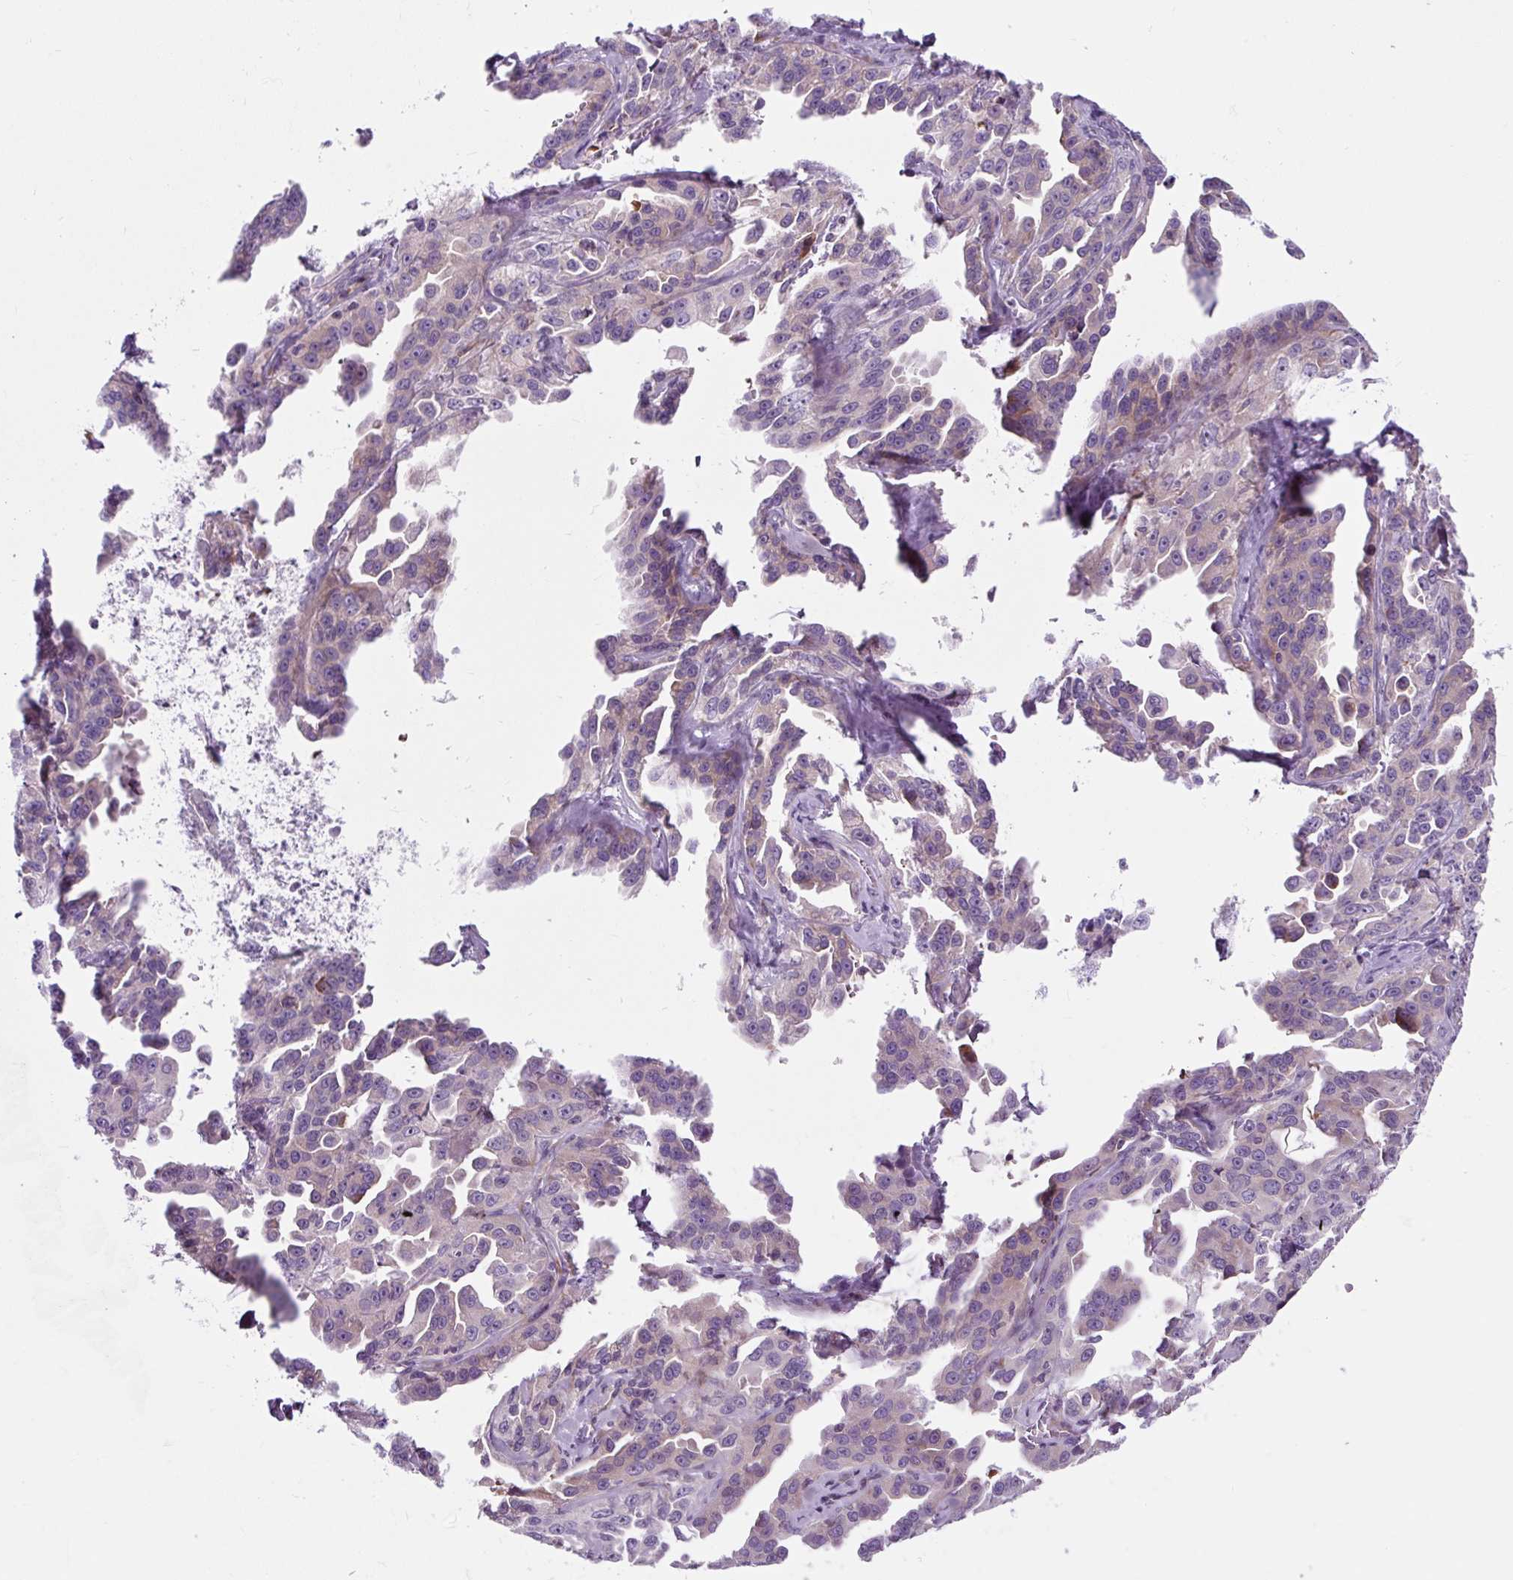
{"staining": {"intensity": "weak", "quantity": "25%-75%", "location": "cytoplasmic/membranous"}, "tissue": "ovarian cancer", "cell_type": "Tumor cells", "image_type": "cancer", "snomed": [{"axis": "morphology", "description": "Cystadenocarcinoma, serous, NOS"}, {"axis": "topography", "description": "Ovary"}], "caption": "This image shows IHC staining of ovarian cancer, with low weak cytoplasmic/membranous expression in approximately 25%-75% of tumor cells.", "gene": "CISD3", "patient": {"sex": "female", "age": 75}}